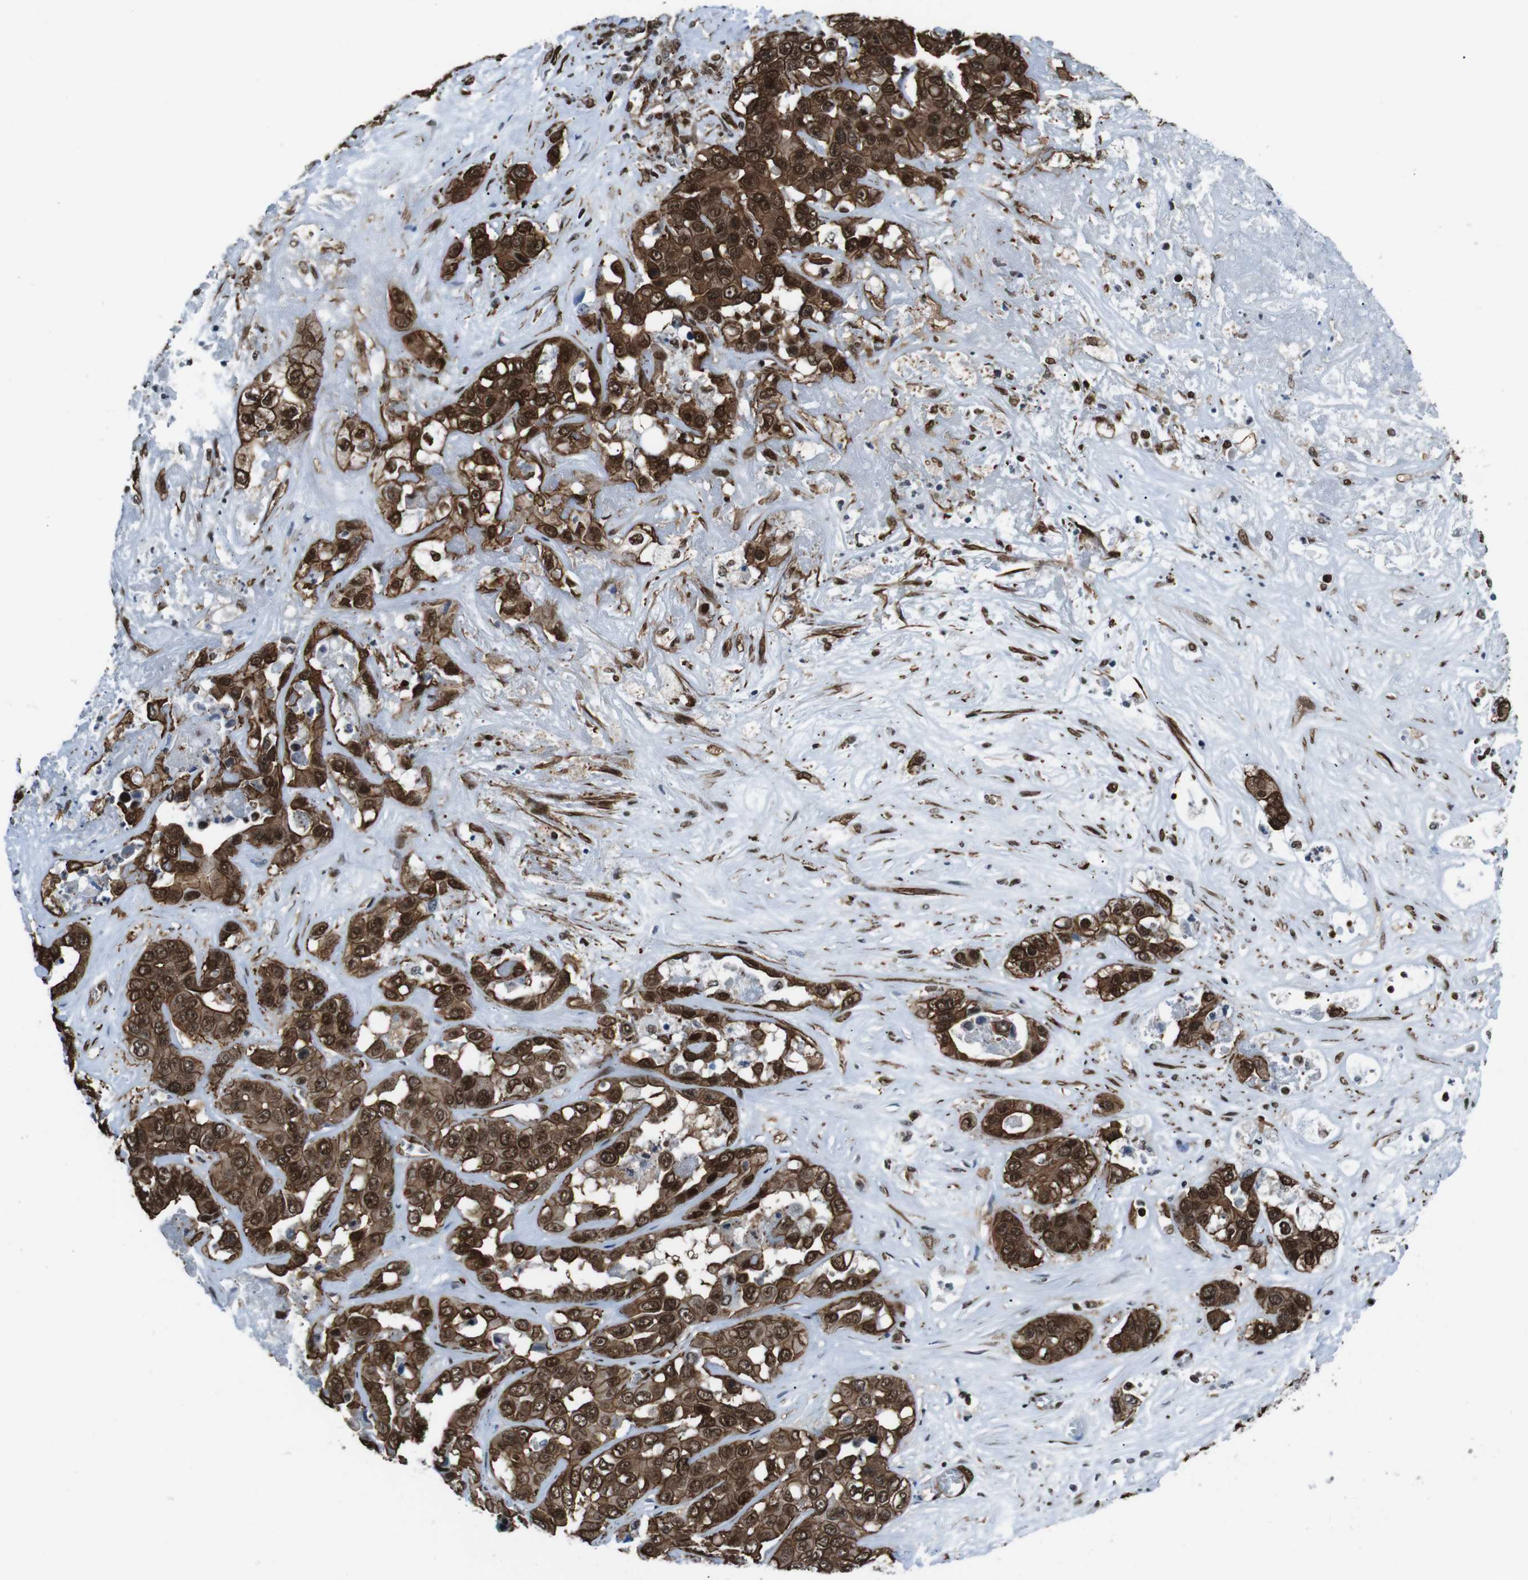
{"staining": {"intensity": "strong", "quantity": ">75%", "location": "cytoplasmic/membranous,nuclear"}, "tissue": "liver cancer", "cell_type": "Tumor cells", "image_type": "cancer", "snomed": [{"axis": "morphology", "description": "Cholangiocarcinoma"}, {"axis": "topography", "description": "Liver"}], "caption": "A photomicrograph of liver cancer (cholangiocarcinoma) stained for a protein demonstrates strong cytoplasmic/membranous and nuclear brown staining in tumor cells. Nuclei are stained in blue.", "gene": "HNRNPU", "patient": {"sex": "female", "age": 52}}